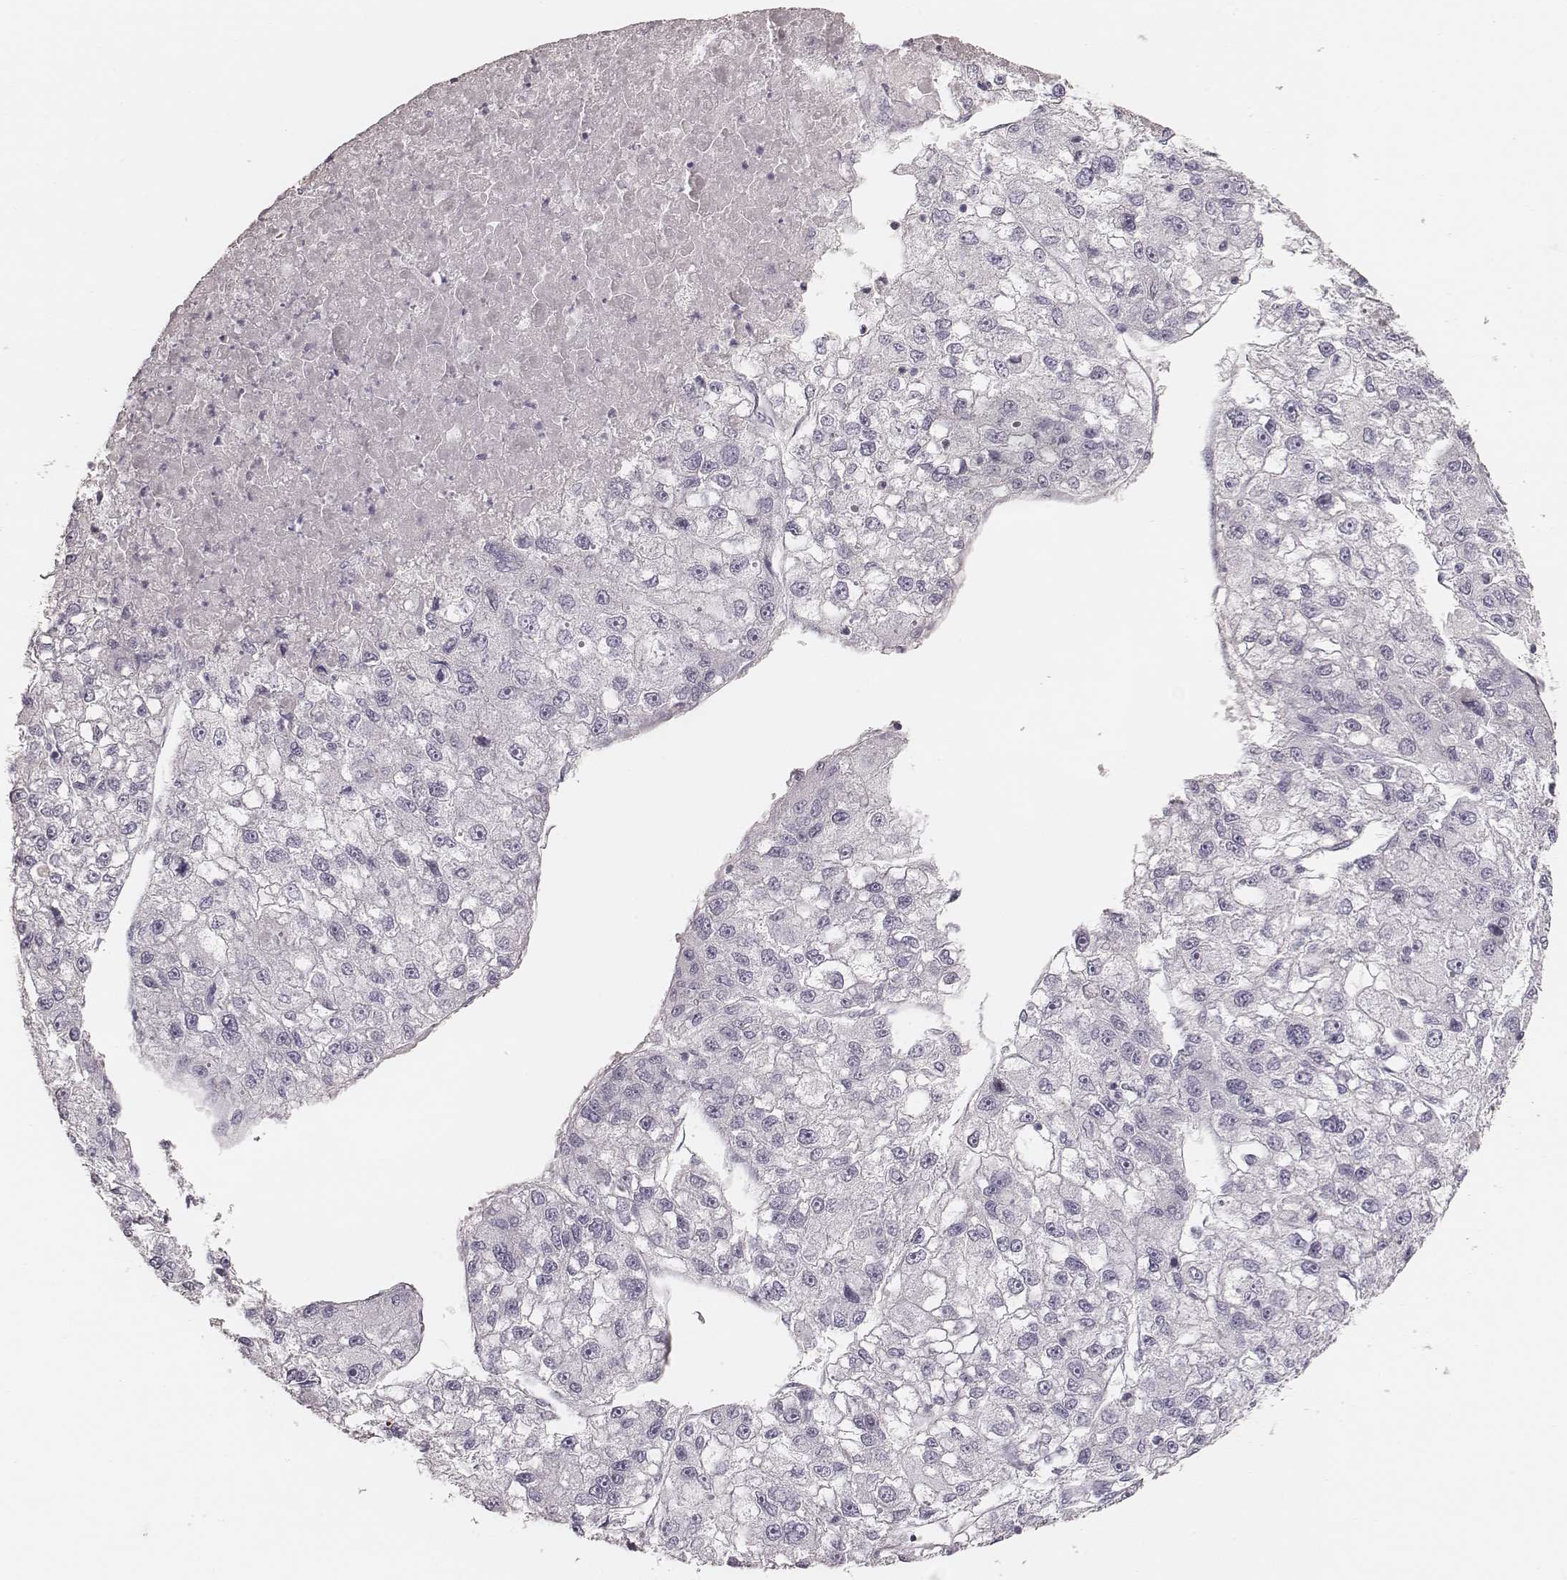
{"staining": {"intensity": "negative", "quantity": "none", "location": "none"}, "tissue": "liver cancer", "cell_type": "Tumor cells", "image_type": "cancer", "snomed": [{"axis": "morphology", "description": "Carcinoma, Hepatocellular, NOS"}, {"axis": "topography", "description": "Liver"}], "caption": "An image of human hepatocellular carcinoma (liver) is negative for staining in tumor cells.", "gene": "ZP4", "patient": {"sex": "male", "age": 56}}